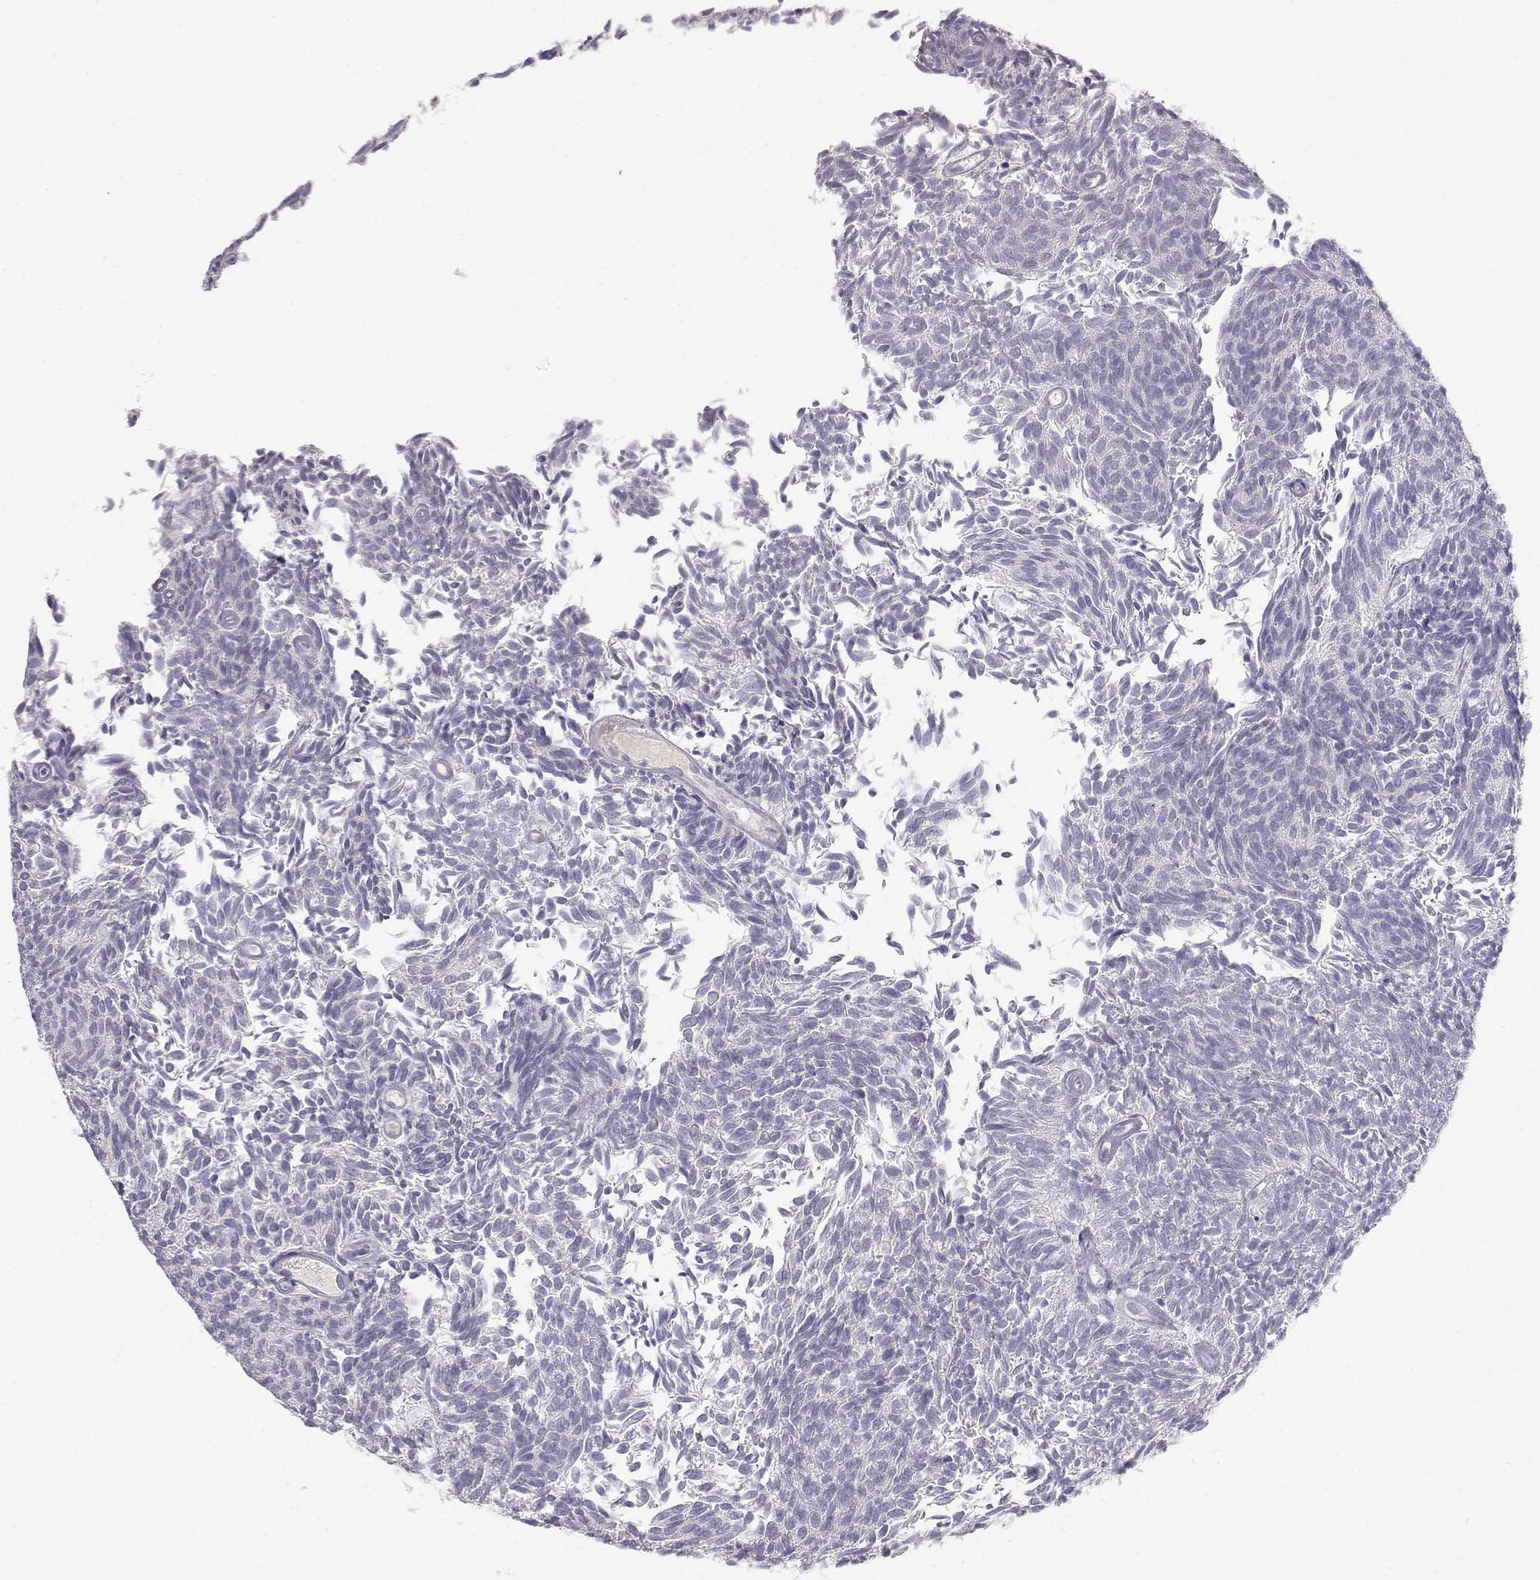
{"staining": {"intensity": "negative", "quantity": "none", "location": "none"}, "tissue": "urothelial cancer", "cell_type": "Tumor cells", "image_type": "cancer", "snomed": [{"axis": "morphology", "description": "Urothelial carcinoma, Low grade"}, {"axis": "topography", "description": "Urinary bladder"}], "caption": "Tumor cells are negative for protein expression in human low-grade urothelial carcinoma.", "gene": "CDHR1", "patient": {"sex": "male", "age": 77}}